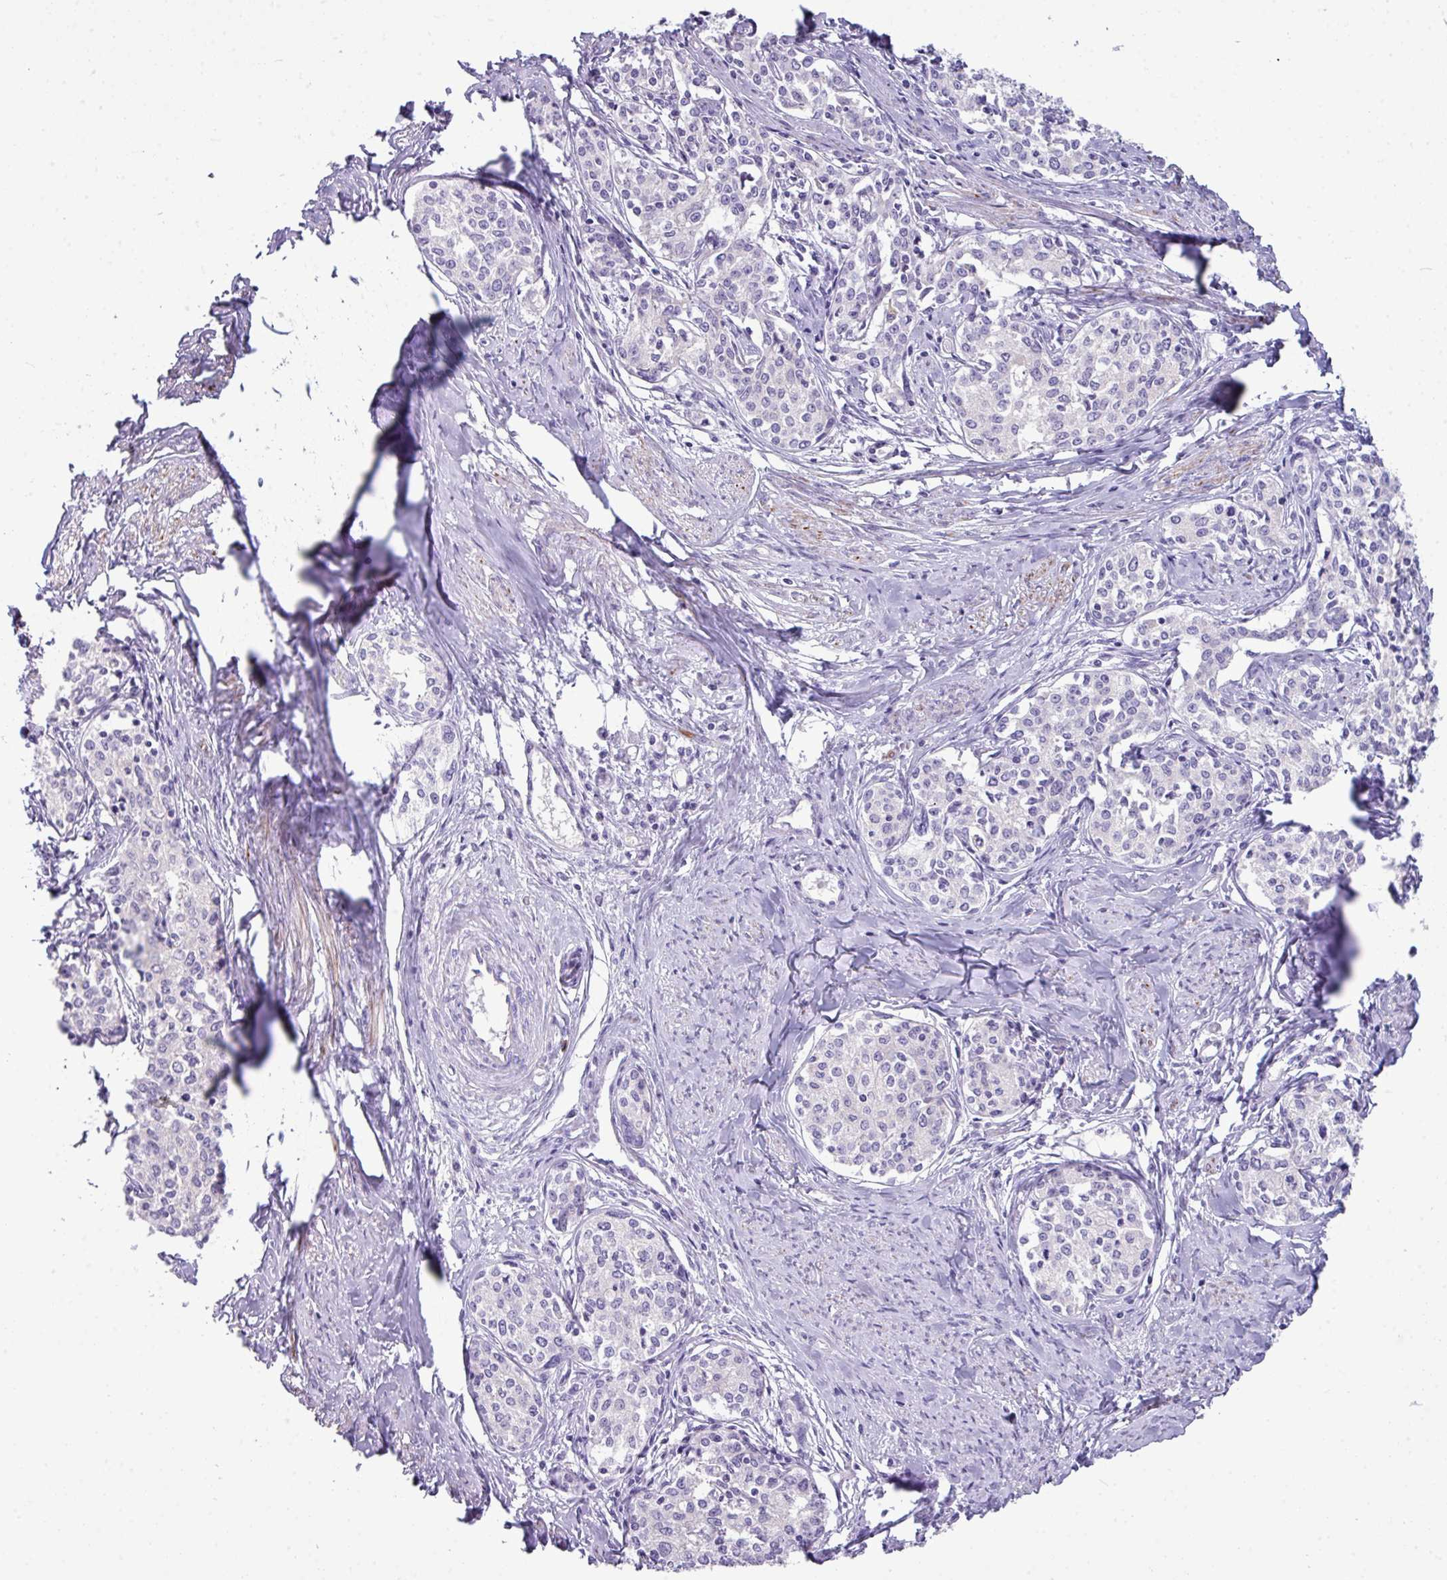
{"staining": {"intensity": "negative", "quantity": "none", "location": "none"}, "tissue": "cervical cancer", "cell_type": "Tumor cells", "image_type": "cancer", "snomed": [{"axis": "morphology", "description": "Squamous cell carcinoma, NOS"}, {"axis": "morphology", "description": "Adenocarcinoma, NOS"}, {"axis": "topography", "description": "Cervix"}], "caption": "Human cervical cancer (adenocarcinoma) stained for a protein using immunohistochemistry exhibits no expression in tumor cells.", "gene": "ABCC5", "patient": {"sex": "female", "age": 52}}